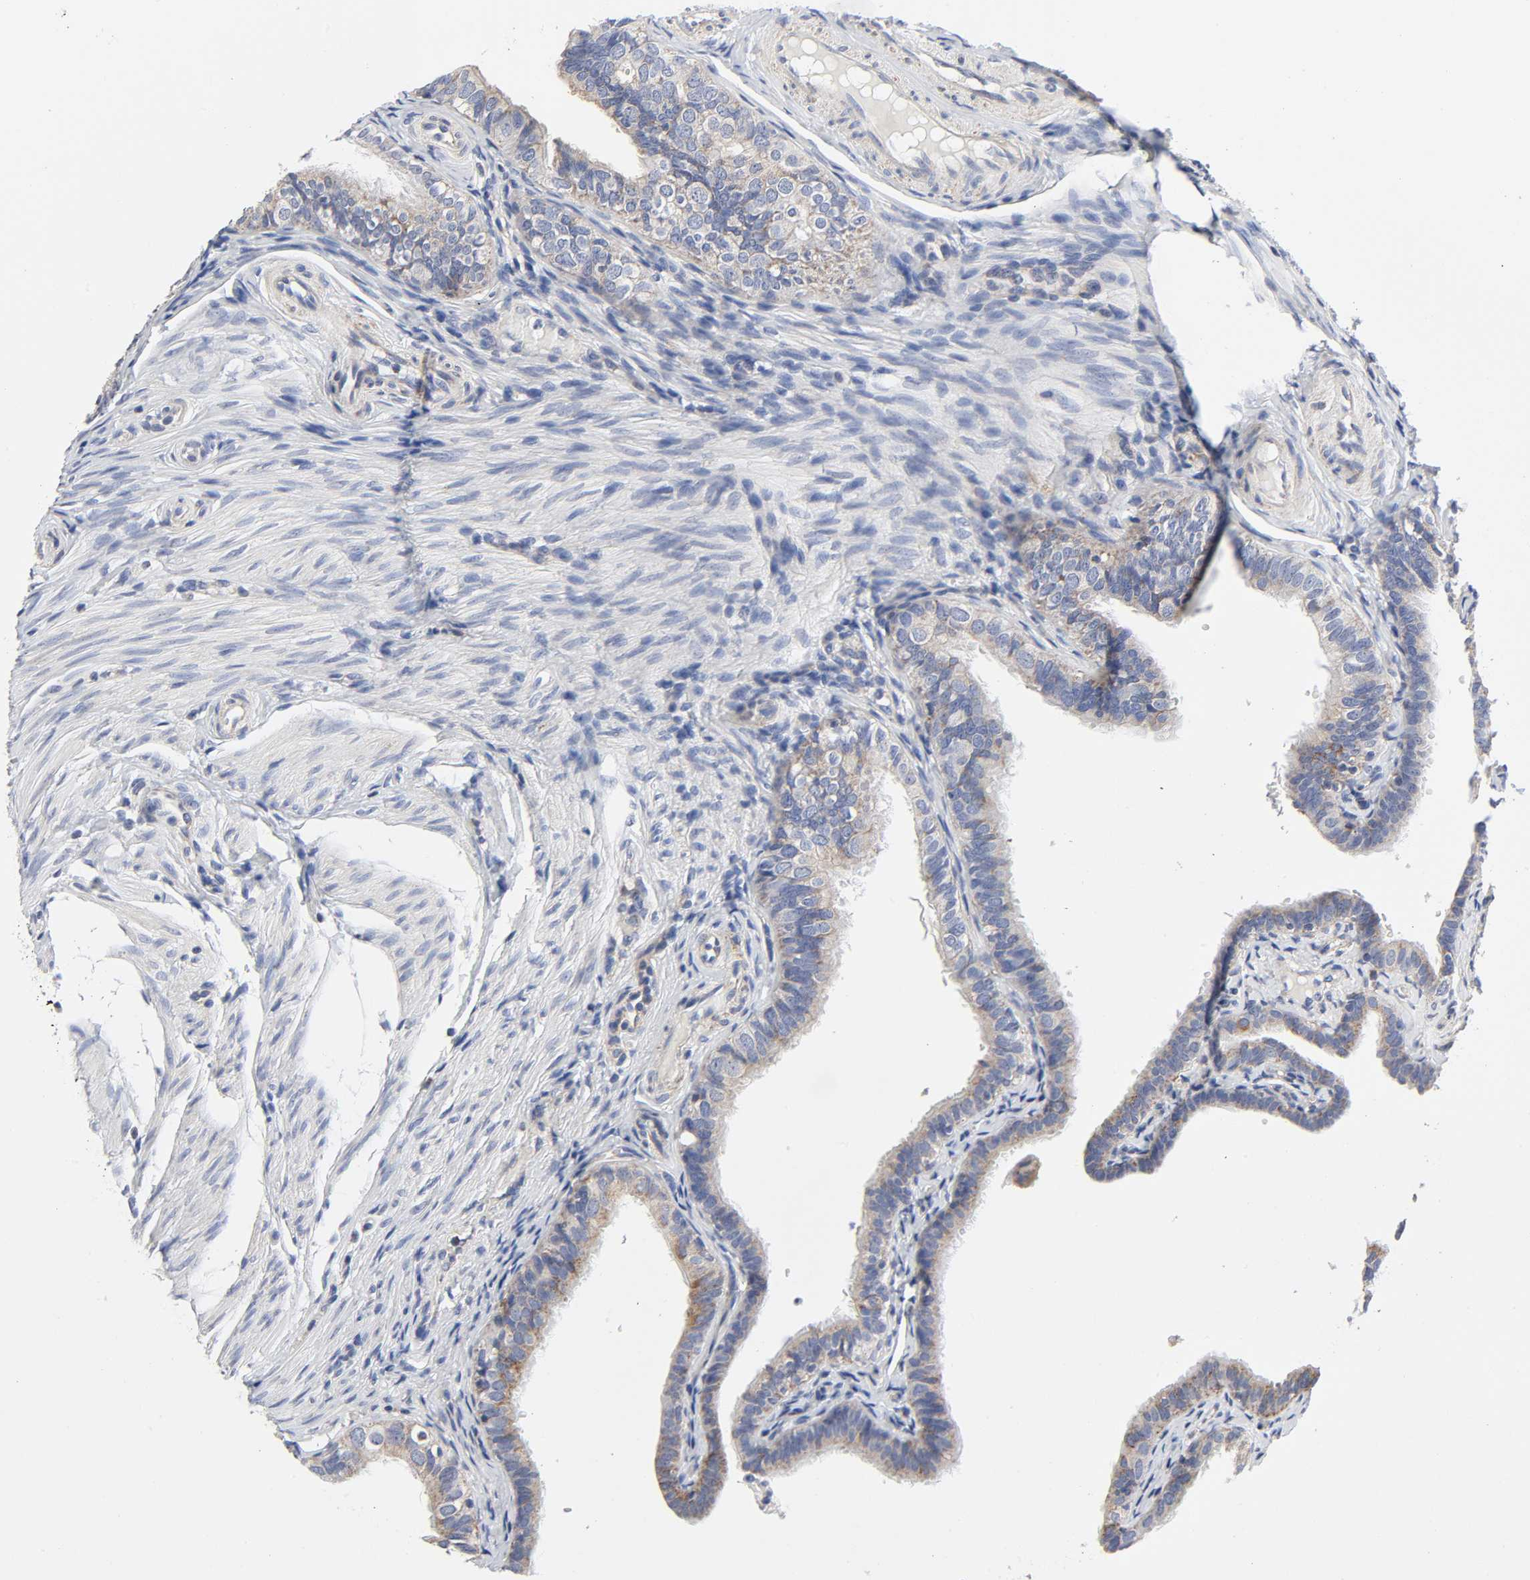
{"staining": {"intensity": "weak", "quantity": "25%-75%", "location": "cytoplasmic/membranous"}, "tissue": "fallopian tube", "cell_type": "Glandular cells", "image_type": "normal", "snomed": [{"axis": "morphology", "description": "Normal tissue, NOS"}, {"axis": "morphology", "description": "Dermoid, NOS"}, {"axis": "topography", "description": "Fallopian tube"}], "caption": "Fallopian tube stained with a brown dye displays weak cytoplasmic/membranous positive positivity in approximately 25%-75% of glandular cells.", "gene": "AOPEP", "patient": {"sex": "female", "age": 33}}